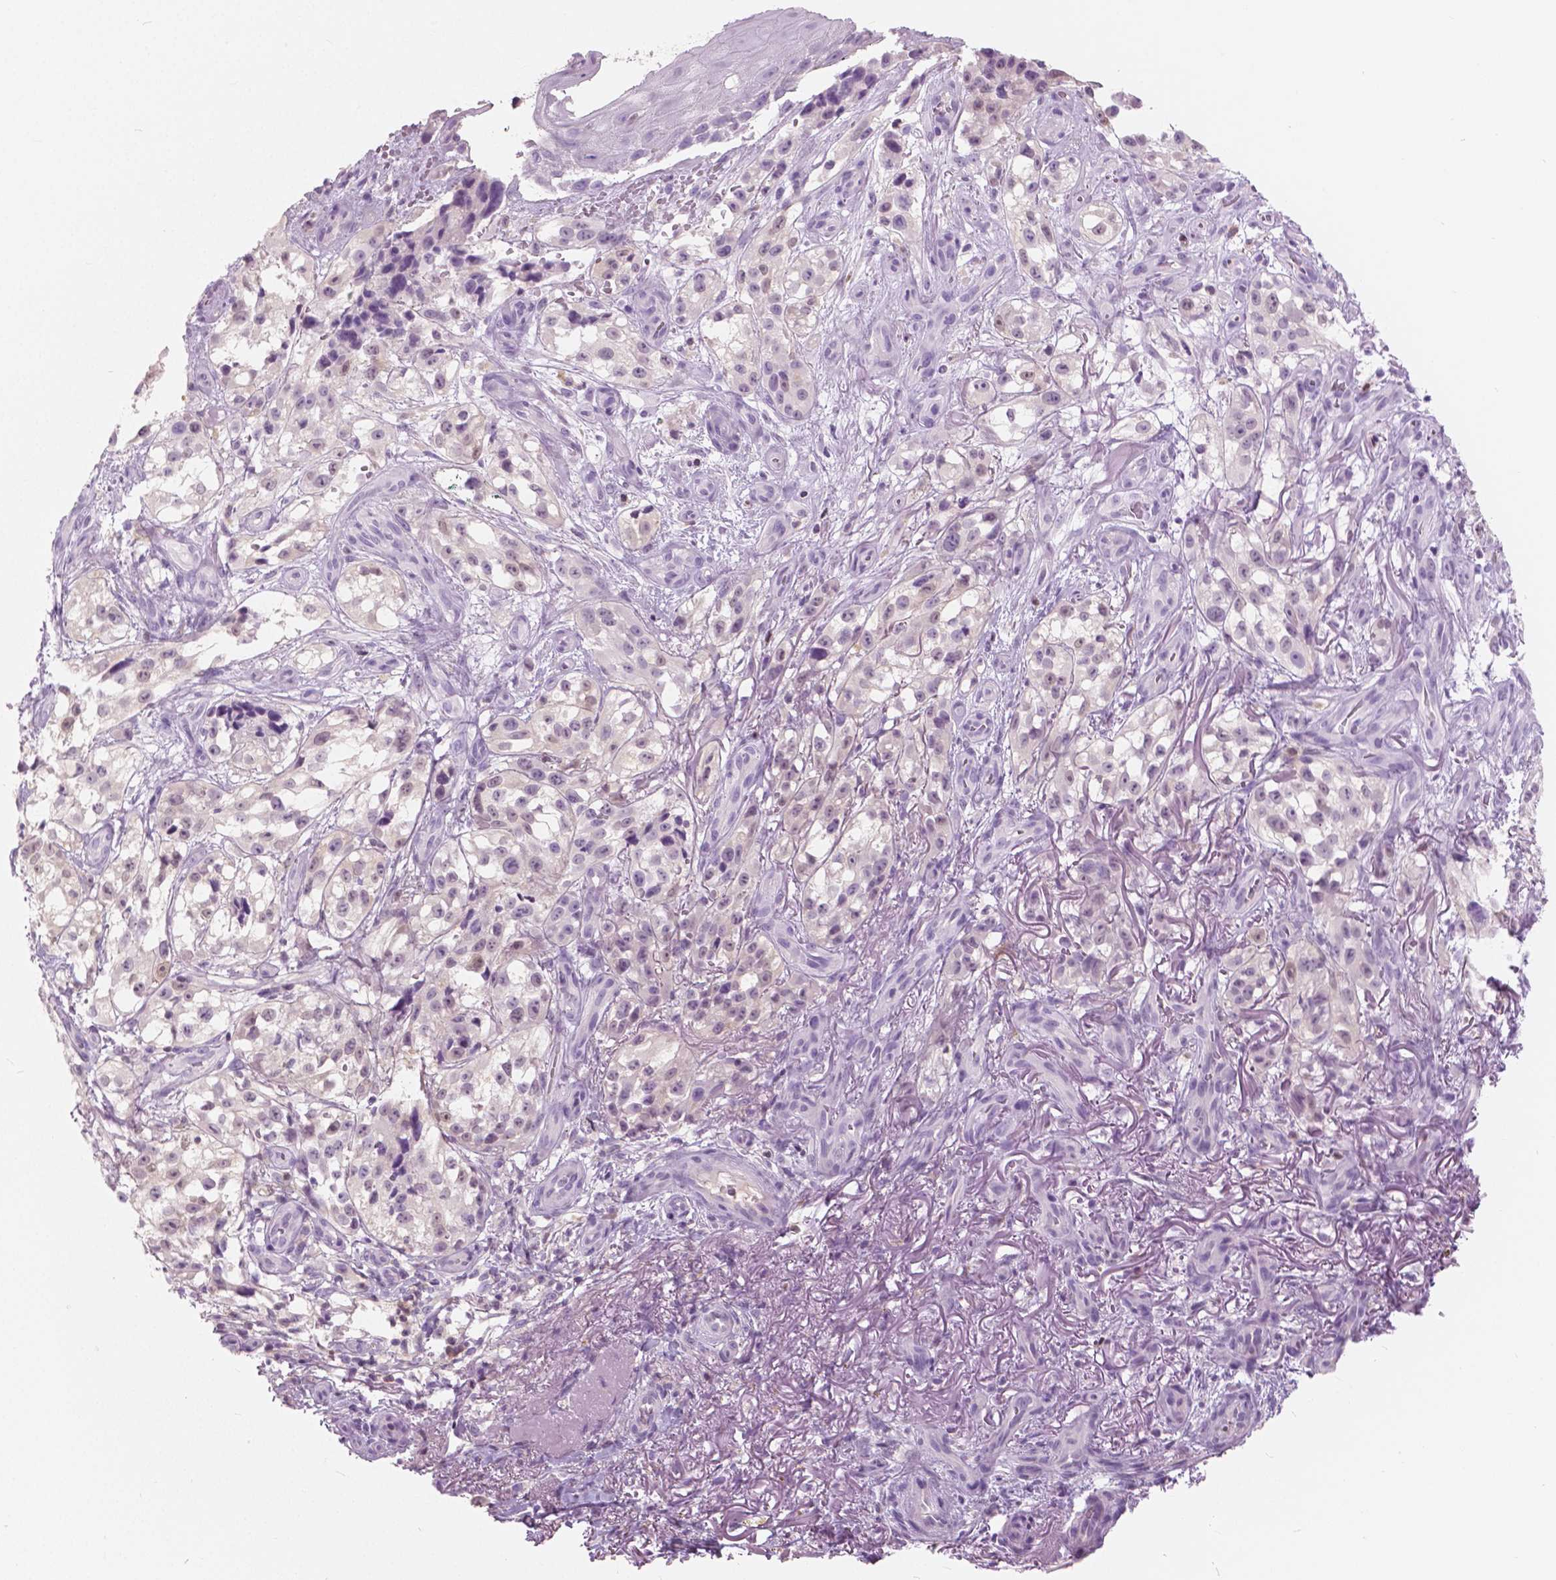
{"staining": {"intensity": "negative", "quantity": "none", "location": "none"}, "tissue": "melanoma", "cell_type": "Tumor cells", "image_type": "cancer", "snomed": [{"axis": "morphology", "description": "Malignant melanoma, NOS"}, {"axis": "topography", "description": "Skin"}], "caption": "Tumor cells are negative for brown protein staining in malignant melanoma.", "gene": "GALM", "patient": {"sex": "female", "age": 85}}